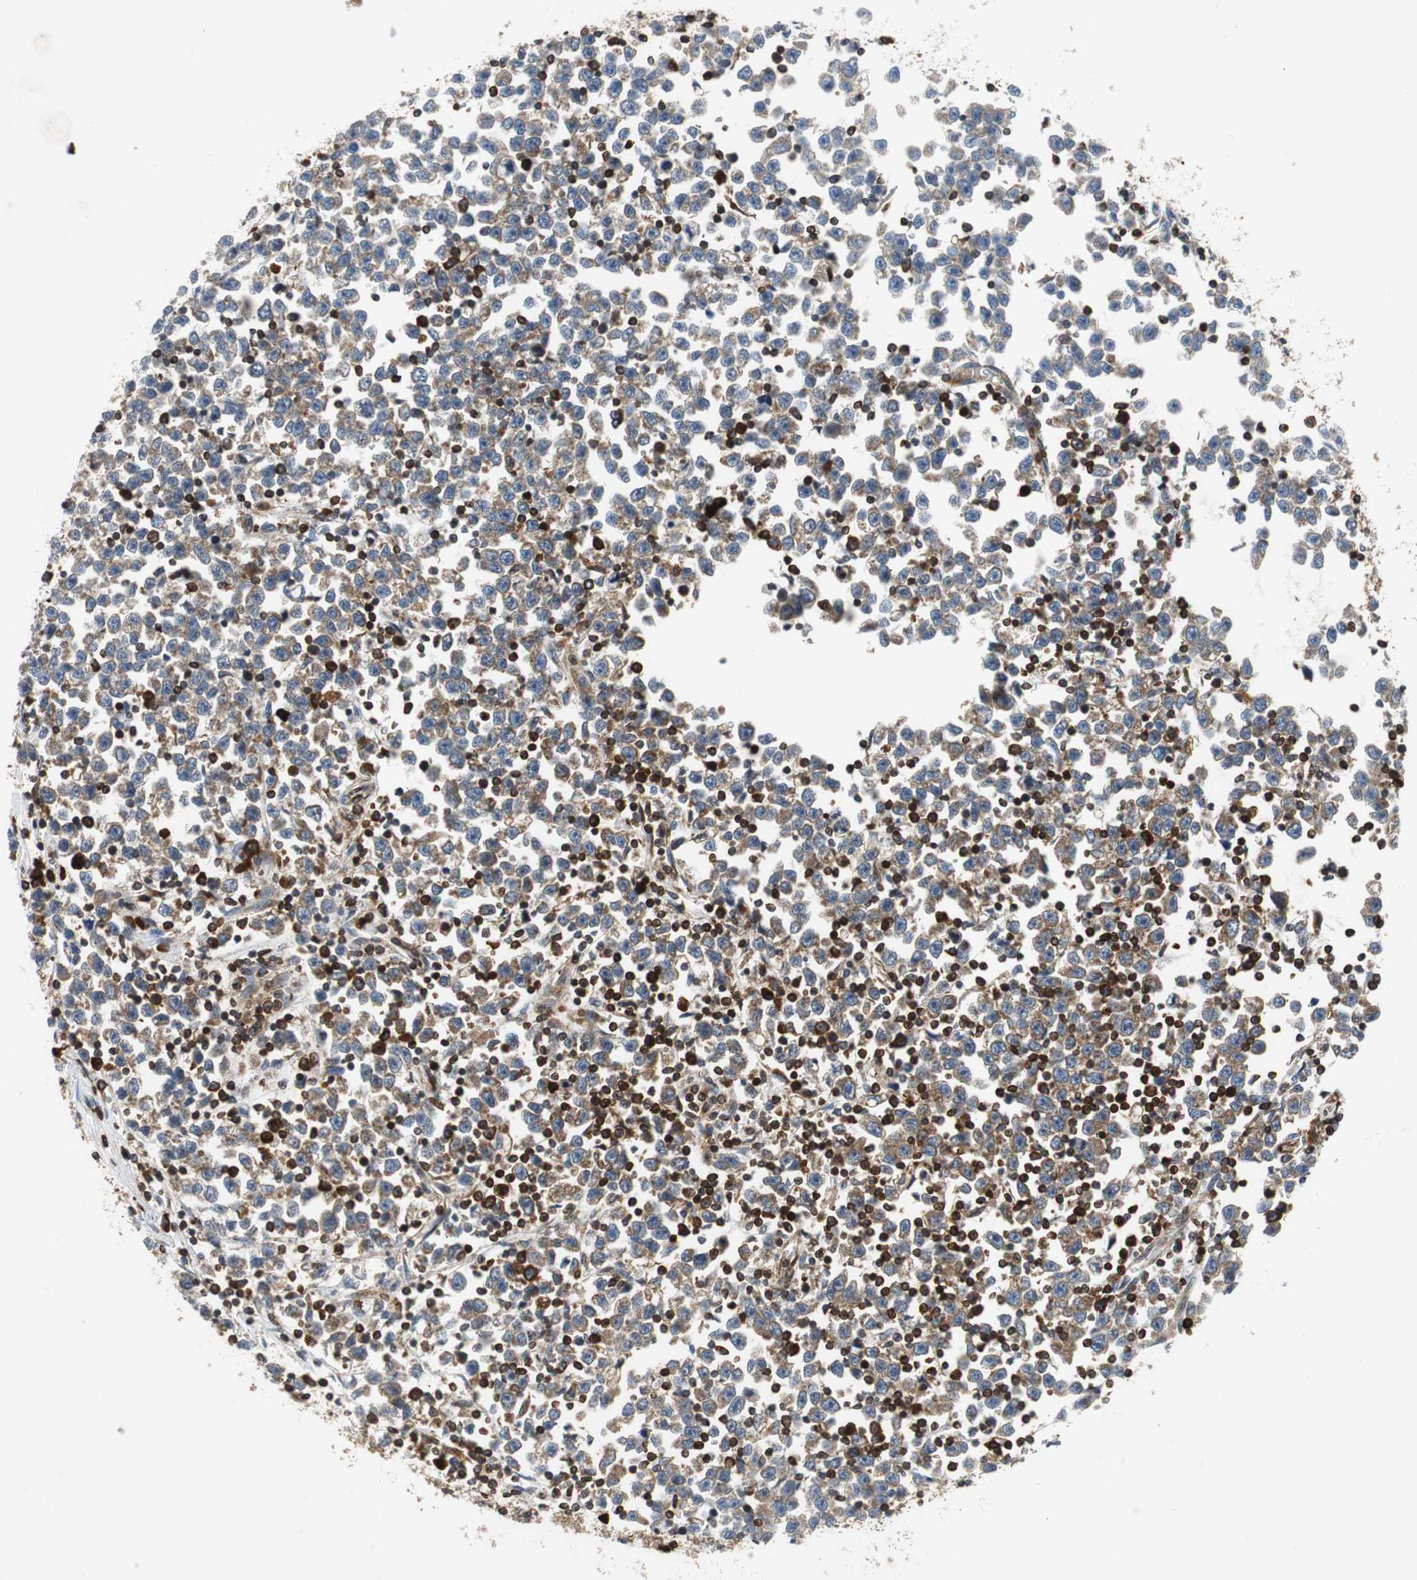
{"staining": {"intensity": "moderate", "quantity": ">75%", "location": "cytoplasmic/membranous"}, "tissue": "testis cancer", "cell_type": "Tumor cells", "image_type": "cancer", "snomed": [{"axis": "morphology", "description": "Seminoma, NOS"}, {"axis": "topography", "description": "Testis"}], "caption": "Approximately >75% of tumor cells in testis cancer (seminoma) exhibit moderate cytoplasmic/membranous protein expression as visualized by brown immunohistochemical staining.", "gene": "TUBA4A", "patient": {"sex": "male", "age": 43}}